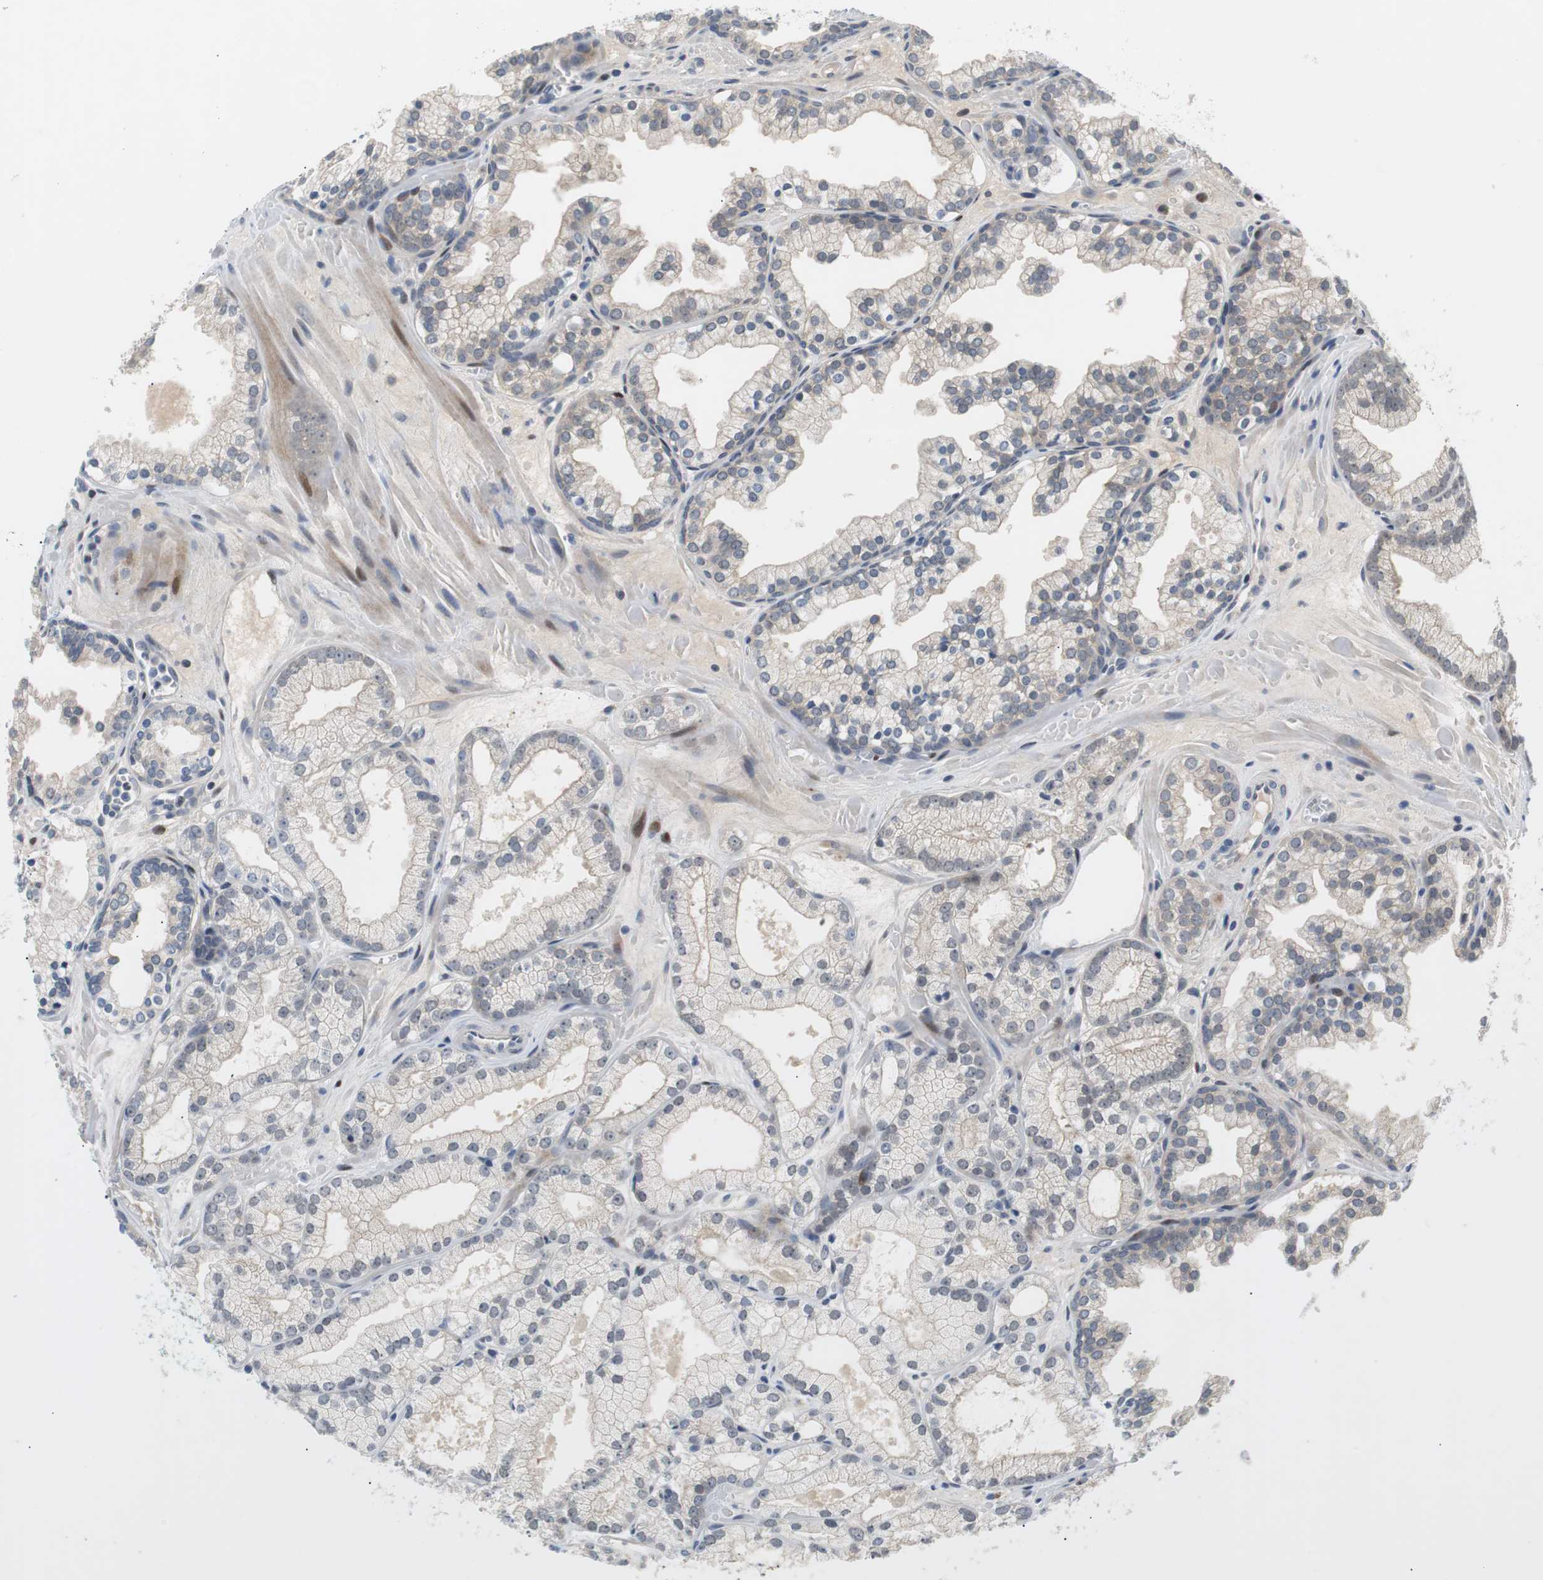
{"staining": {"intensity": "negative", "quantity": "none", "location": "none"}, "tissue": "prostate cancer", "cell_type": "Tumor cells", "image_type": "cancer", "snomed": [{"axis": "morphology", "description": "Adenocarcinoma, Low grade"}, {"axis": "topography", "description": "Prostate"}], "caption": "Human prostate cancer (low-grade adenocarcinoma) stained for a protein using IHC displays no positivity in tumor cells.", "gene": "MAP2K4", "patient": {"sex": "male", "age": 57}}